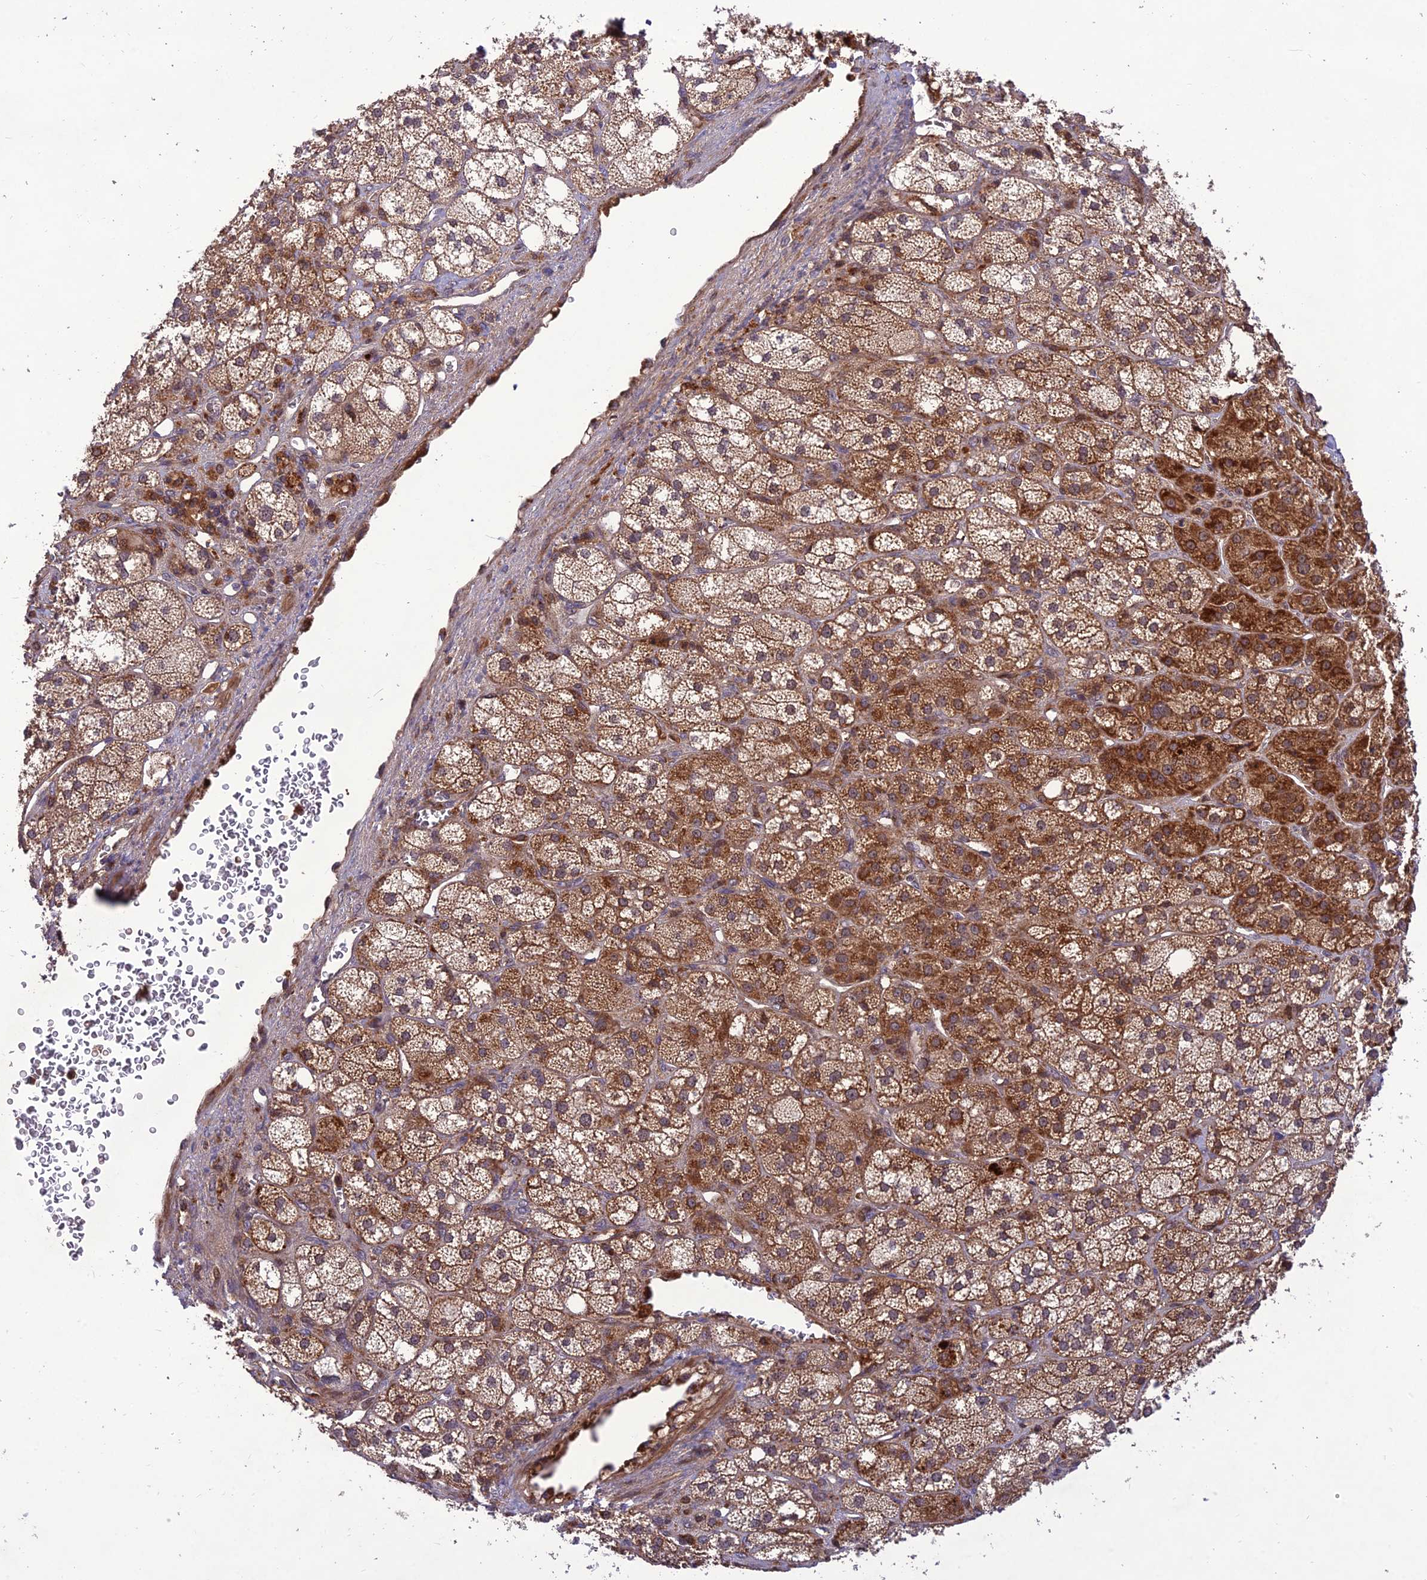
{"staining": {"intensity": "moderate", "quantity": ">75%", "location": "cytoplasmic/membranous"}, "tissue": "adrenal gland", "cell_type": "Glandular cells", "image_type": "normal", "snomed": [{"axis": "morphology", "description": "Normal tissue, NOS"}, {"axis": "topography", "description": "Adrenal gland"}], "caption": "Brown immunohistochemical staining in benign adrenal gland displays moderate cytoplasmic/membranous staining in about >75% of glandular cells. (brown staining indicates protein expression, while blue staining denotes nuclei).", "gene": "NDUFC1", "patient": {"sex": "male", "age": 61}}